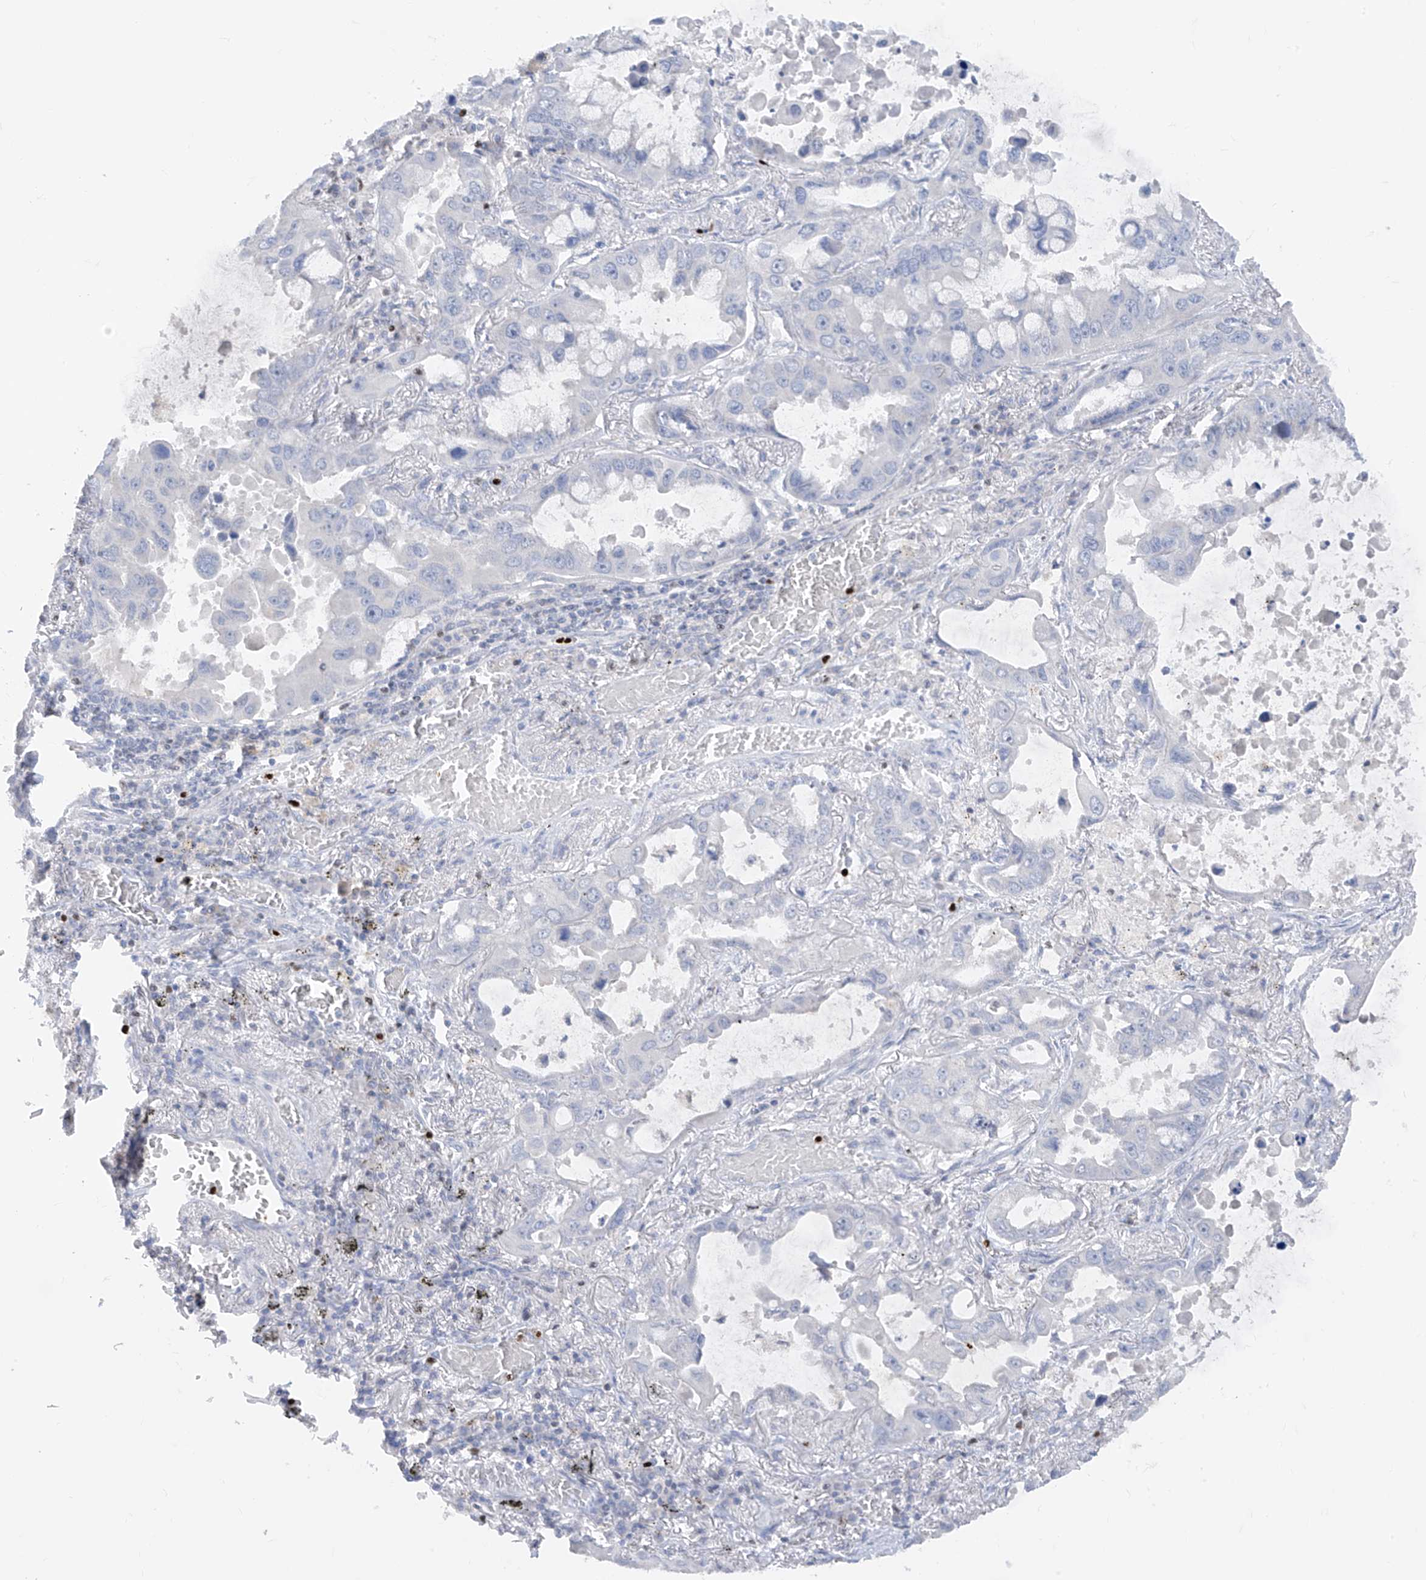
{"staining": {"intensity": "negative", "quantity": "none", "location": "none"}, "tissue": "lung cancer", "cell_type": "Tumor cells", "image_type": "cancer", "snomed": [{"axis": "morphology", "description": "Adenocarcinoma, NOS"}, {"axis": "topography", "description": "Lung"}], "caption": "Immunohistochemical staining of adenocarcinoma (lung) shows no significant positivity in tumor cells.", "gene": "TBX21", "patient": {"sex": "male", "age": 64}}